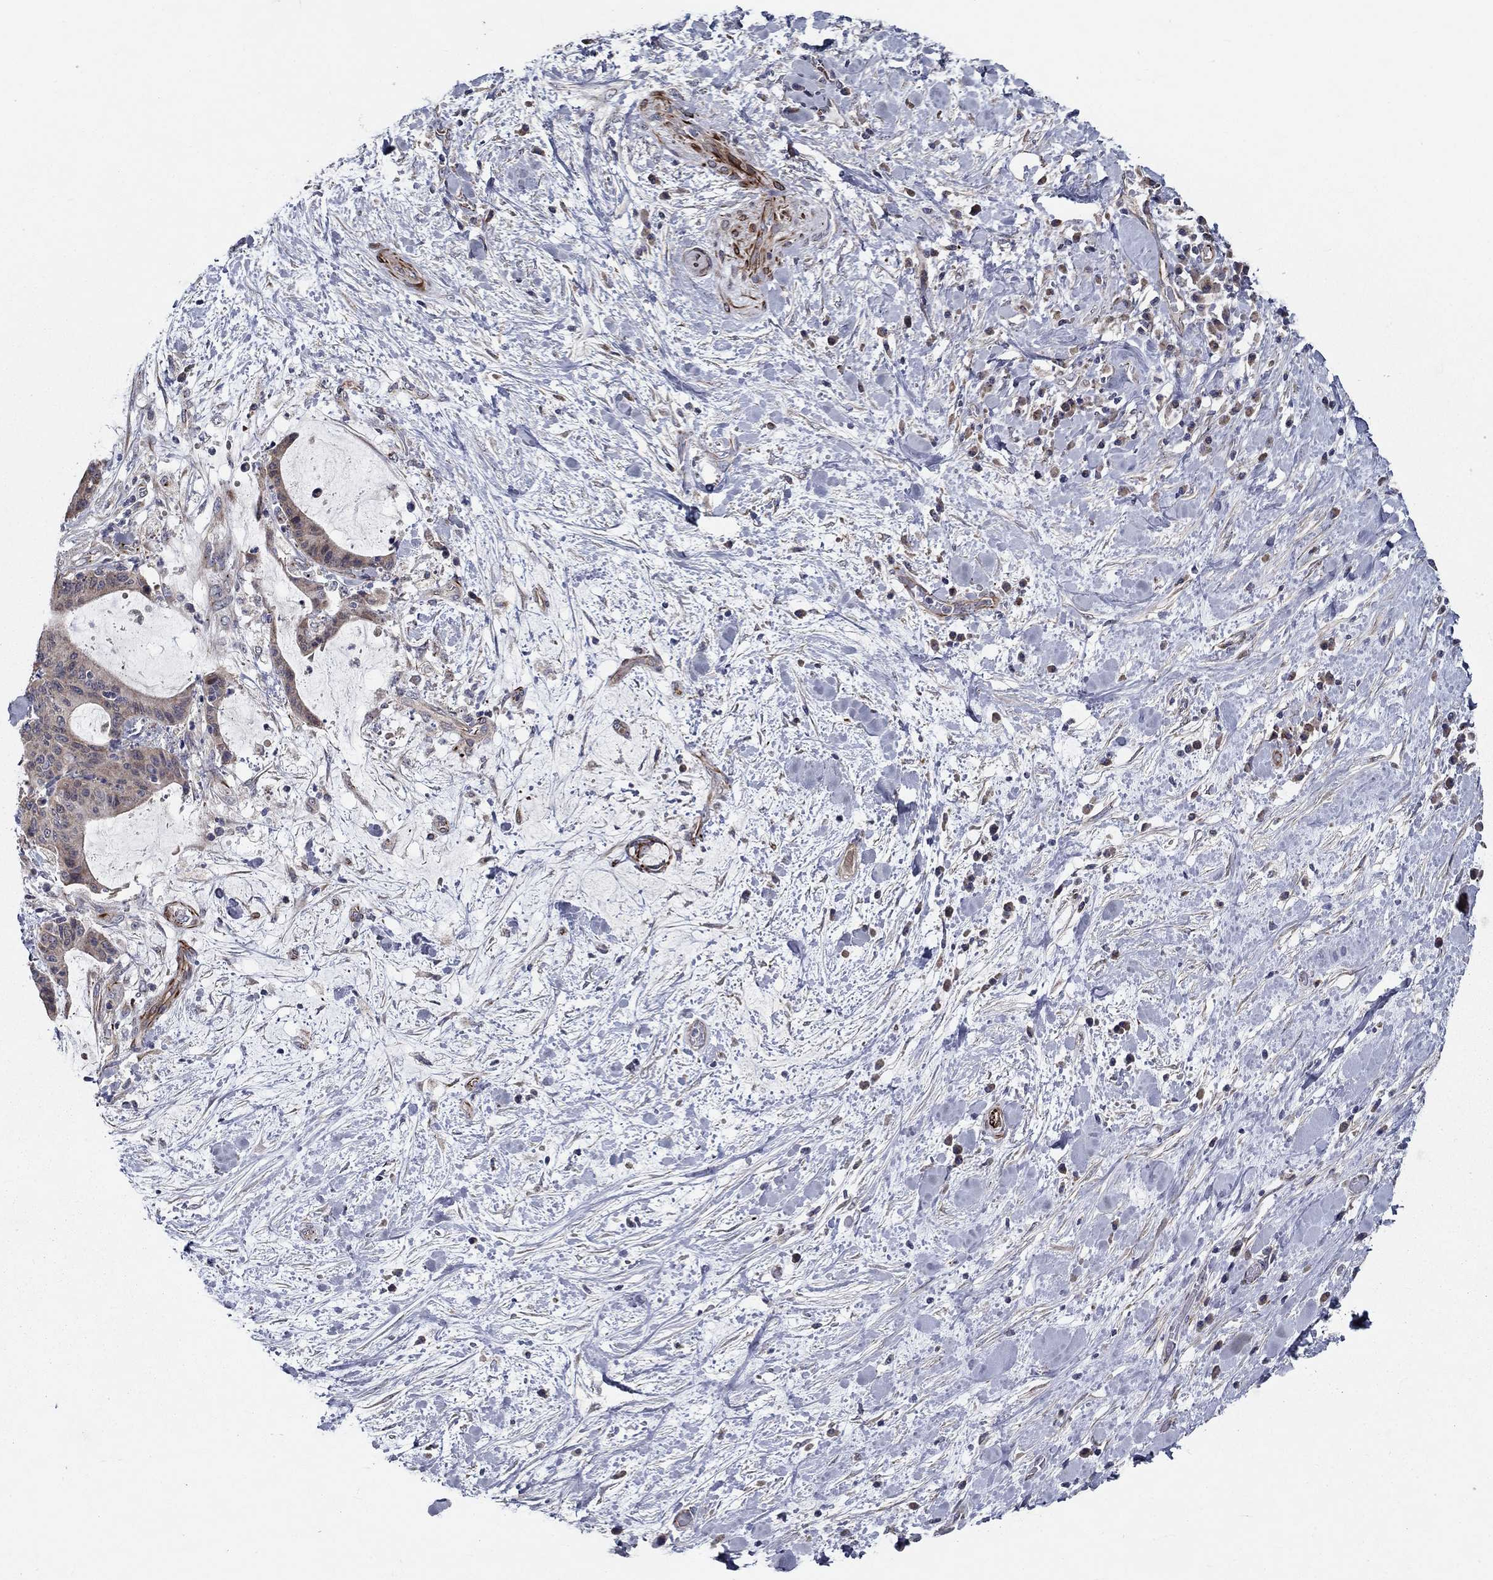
{"staining": {"intensity": "weak", "quantity": "<25%", "location": "cytoplasmic/membranous"}, "tissue": "liver cancer", "cell_type": "Tumor cells", "image_type": "cancer", "snomed": [{"axis": "morphology", "description": "Cholangiocarcinoma"}, {"axis": "topography", "description": "Liver"}], "caption": "Immunohistochemical staining of human cholangiocarcinoma (liver) demonstrates no significant positivity in tumor cells.", "gene": "LACTB2", "patient": {"sex": "female", "age": 73}}